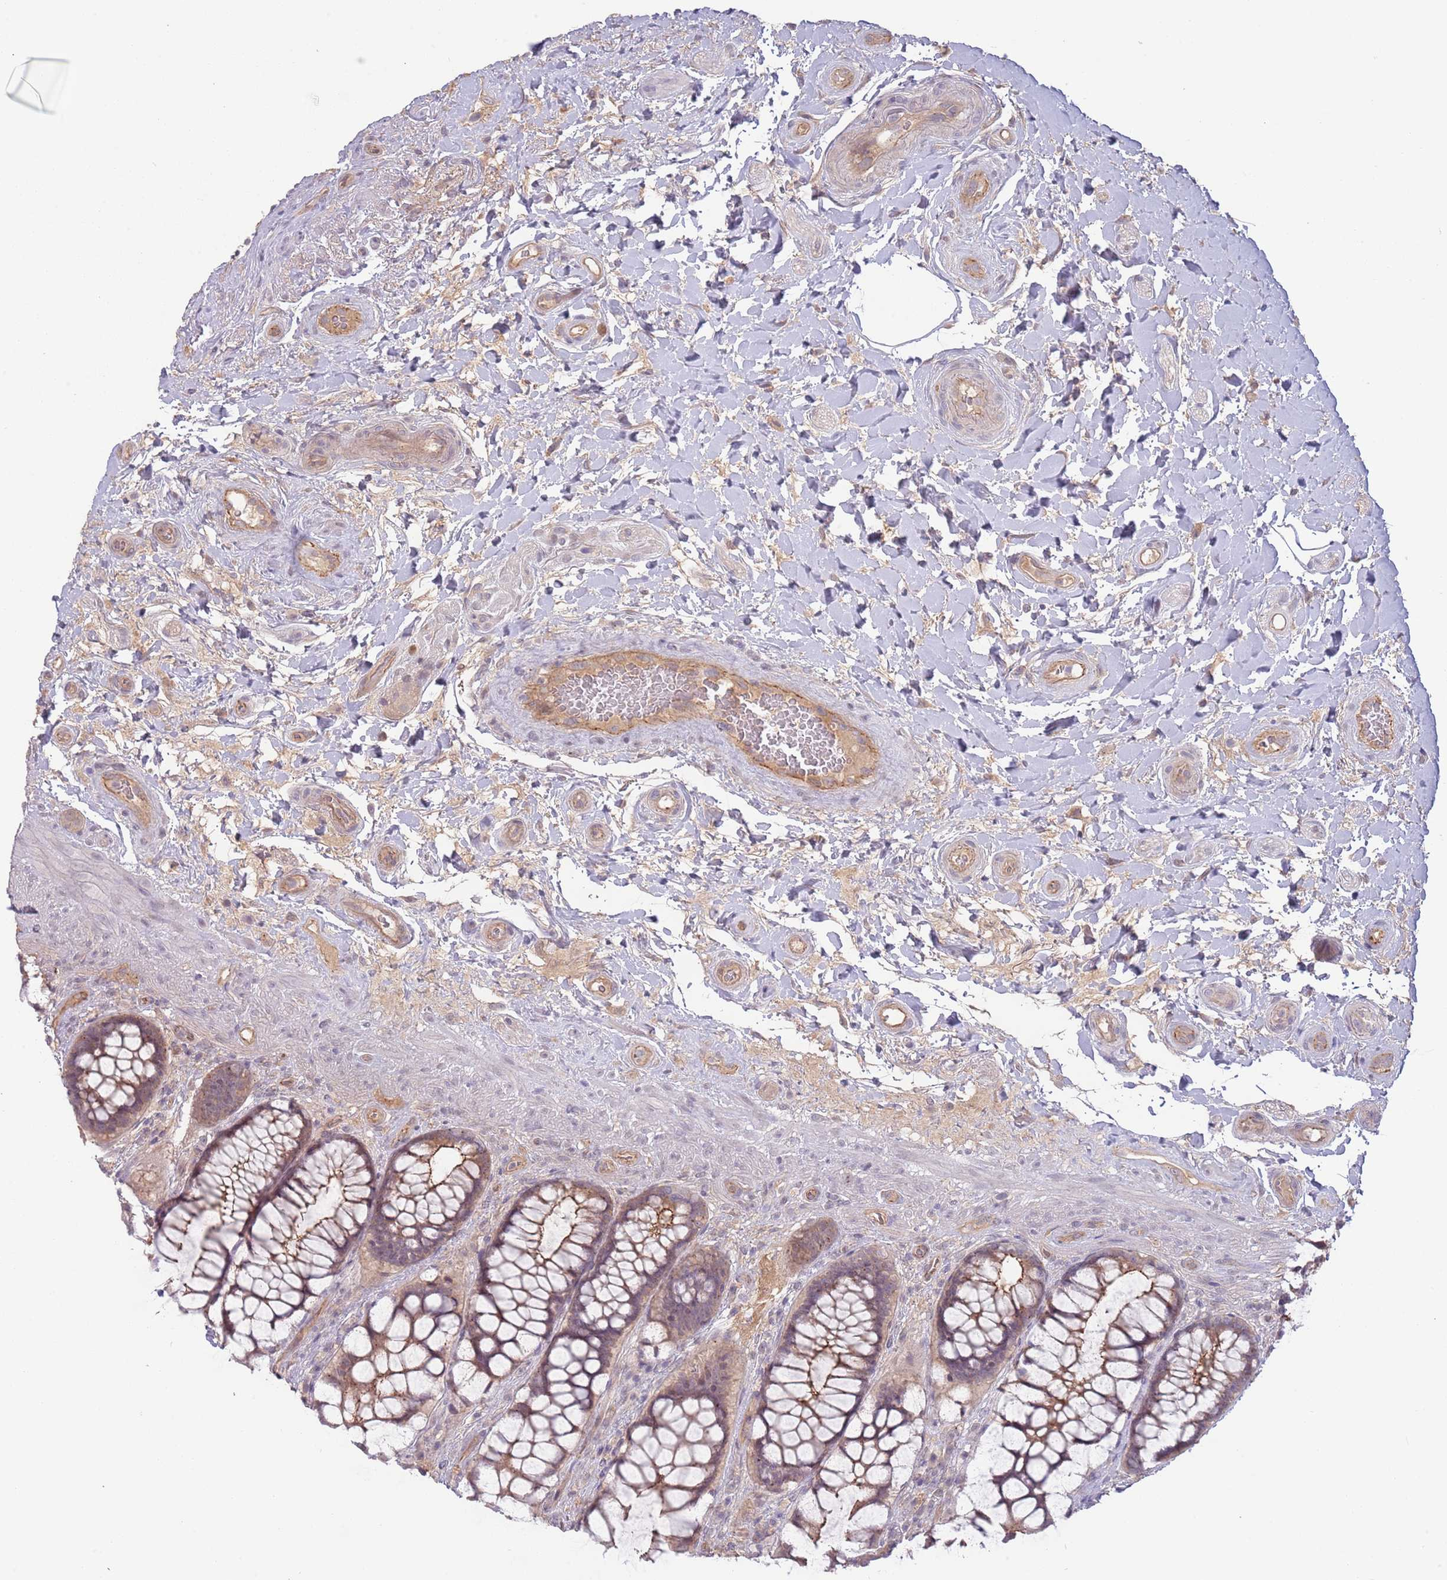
{"staining": {"intensity": "weak", "quantity": ">75%", "location": "cytoplasmic/membranous"}, "tissue": "rectum", "cell_type": "Glandular cells", "image_type": "normal", "snomed": [{"axis": "morphology", "description": "Normal tissue, NOS"}, {"axis": "topography", "description": "Rectum"}], "caption": "Rectum stained with DAB IHC displays low levels of weak cytoplasmic/membranous expression in approximately >75% of glandular cells.", "gene": "SAV1", "patient": {"sex": "female", "age": 58}}